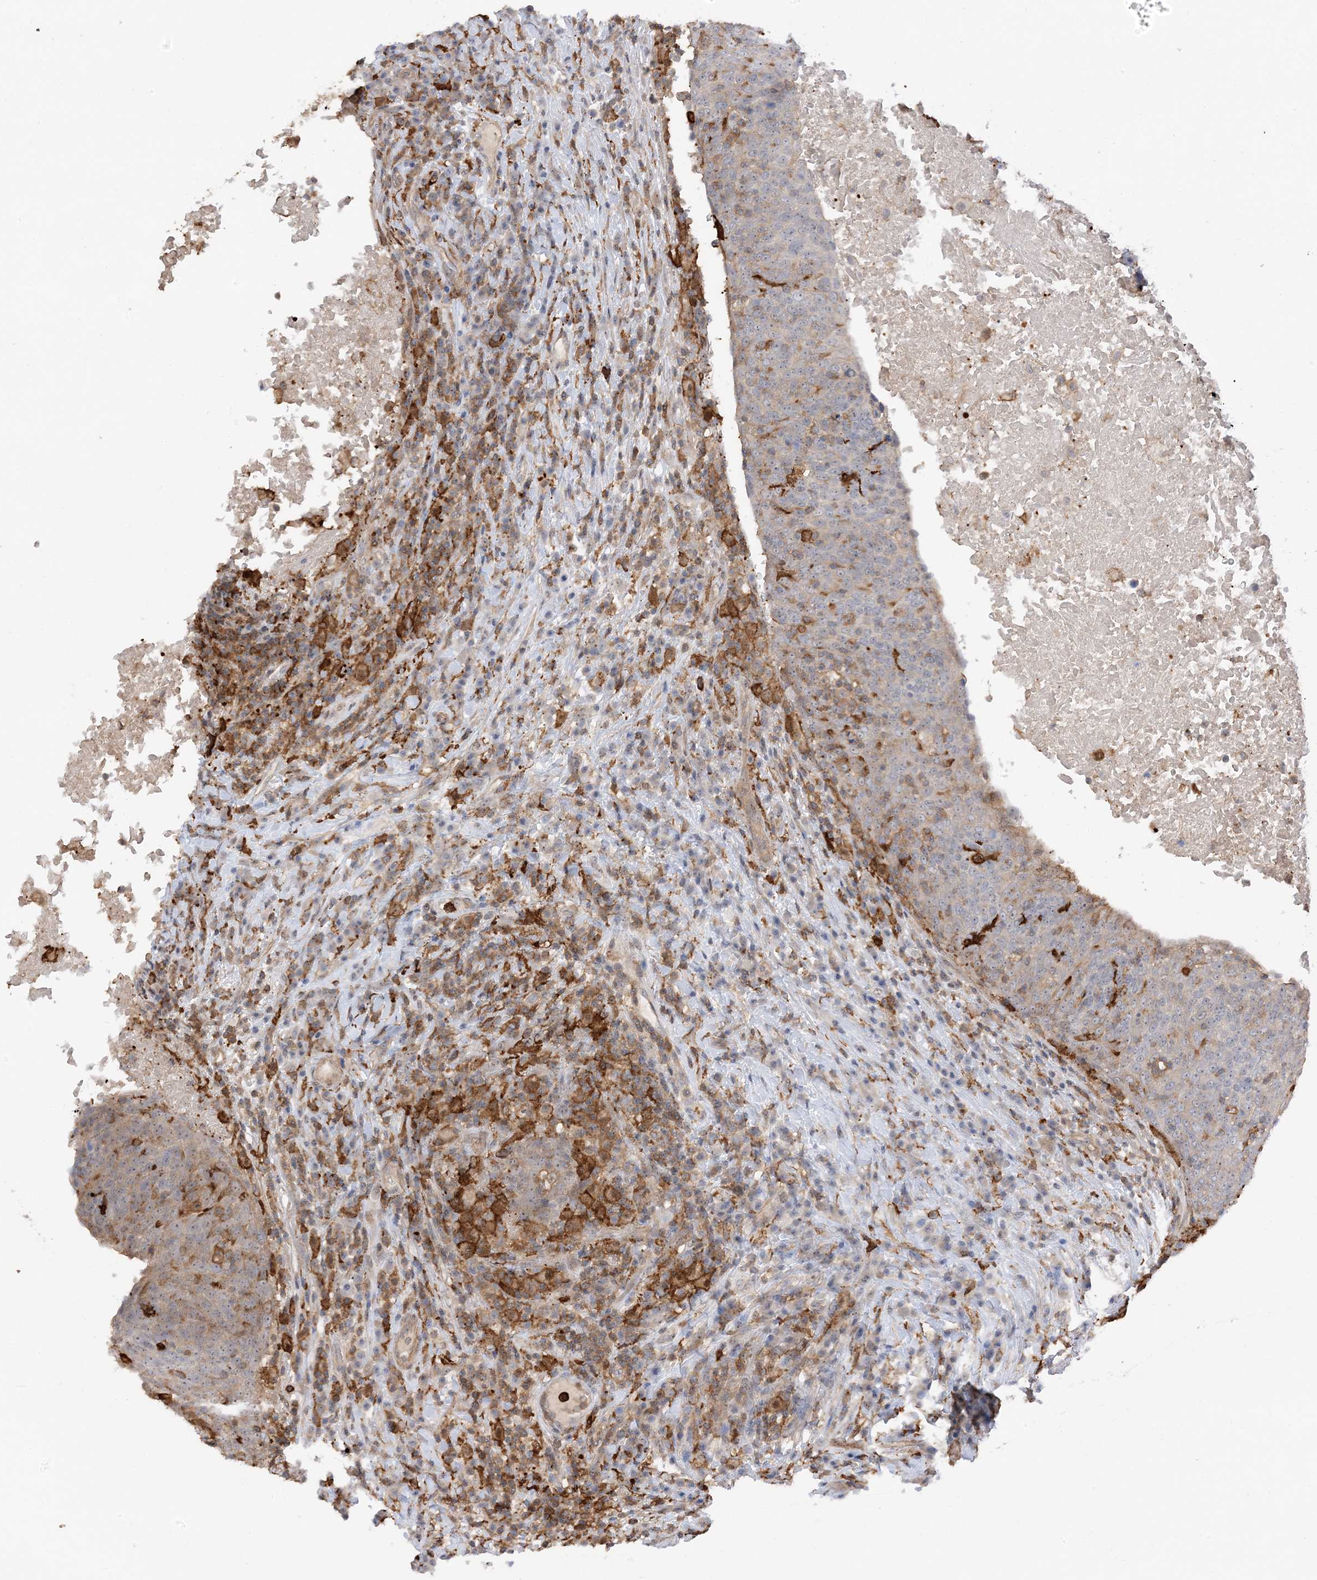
{"staining": {"intensity": "moderate", "quantity": "<25%", "location": "cytoplasmic/membranous"}, "tissue": "head and neck cancer", "cell_type": "Tumor cells", "image_type": "cancer", "snomed": [{"axis": "morphology", "description": "Squamous cell carcinoma, NOS"}, {"axis": "morphology", "description": "Squamous cell carcinoma, metastatic, NOS"}, {"axis": "topography", "description": "Lymph node"}, {"axis": "topography", "description": "Head-Neck"}], "caption": "Head and neck cancer (metastatic squamous cell carcinoma) stained with a brown dye displays moderate cytoplasmic/membranous positive expression in approximately <25% of tumor cells.", "gene": "PHACTR2", "patient": {"sex": "male", "age": 62}}